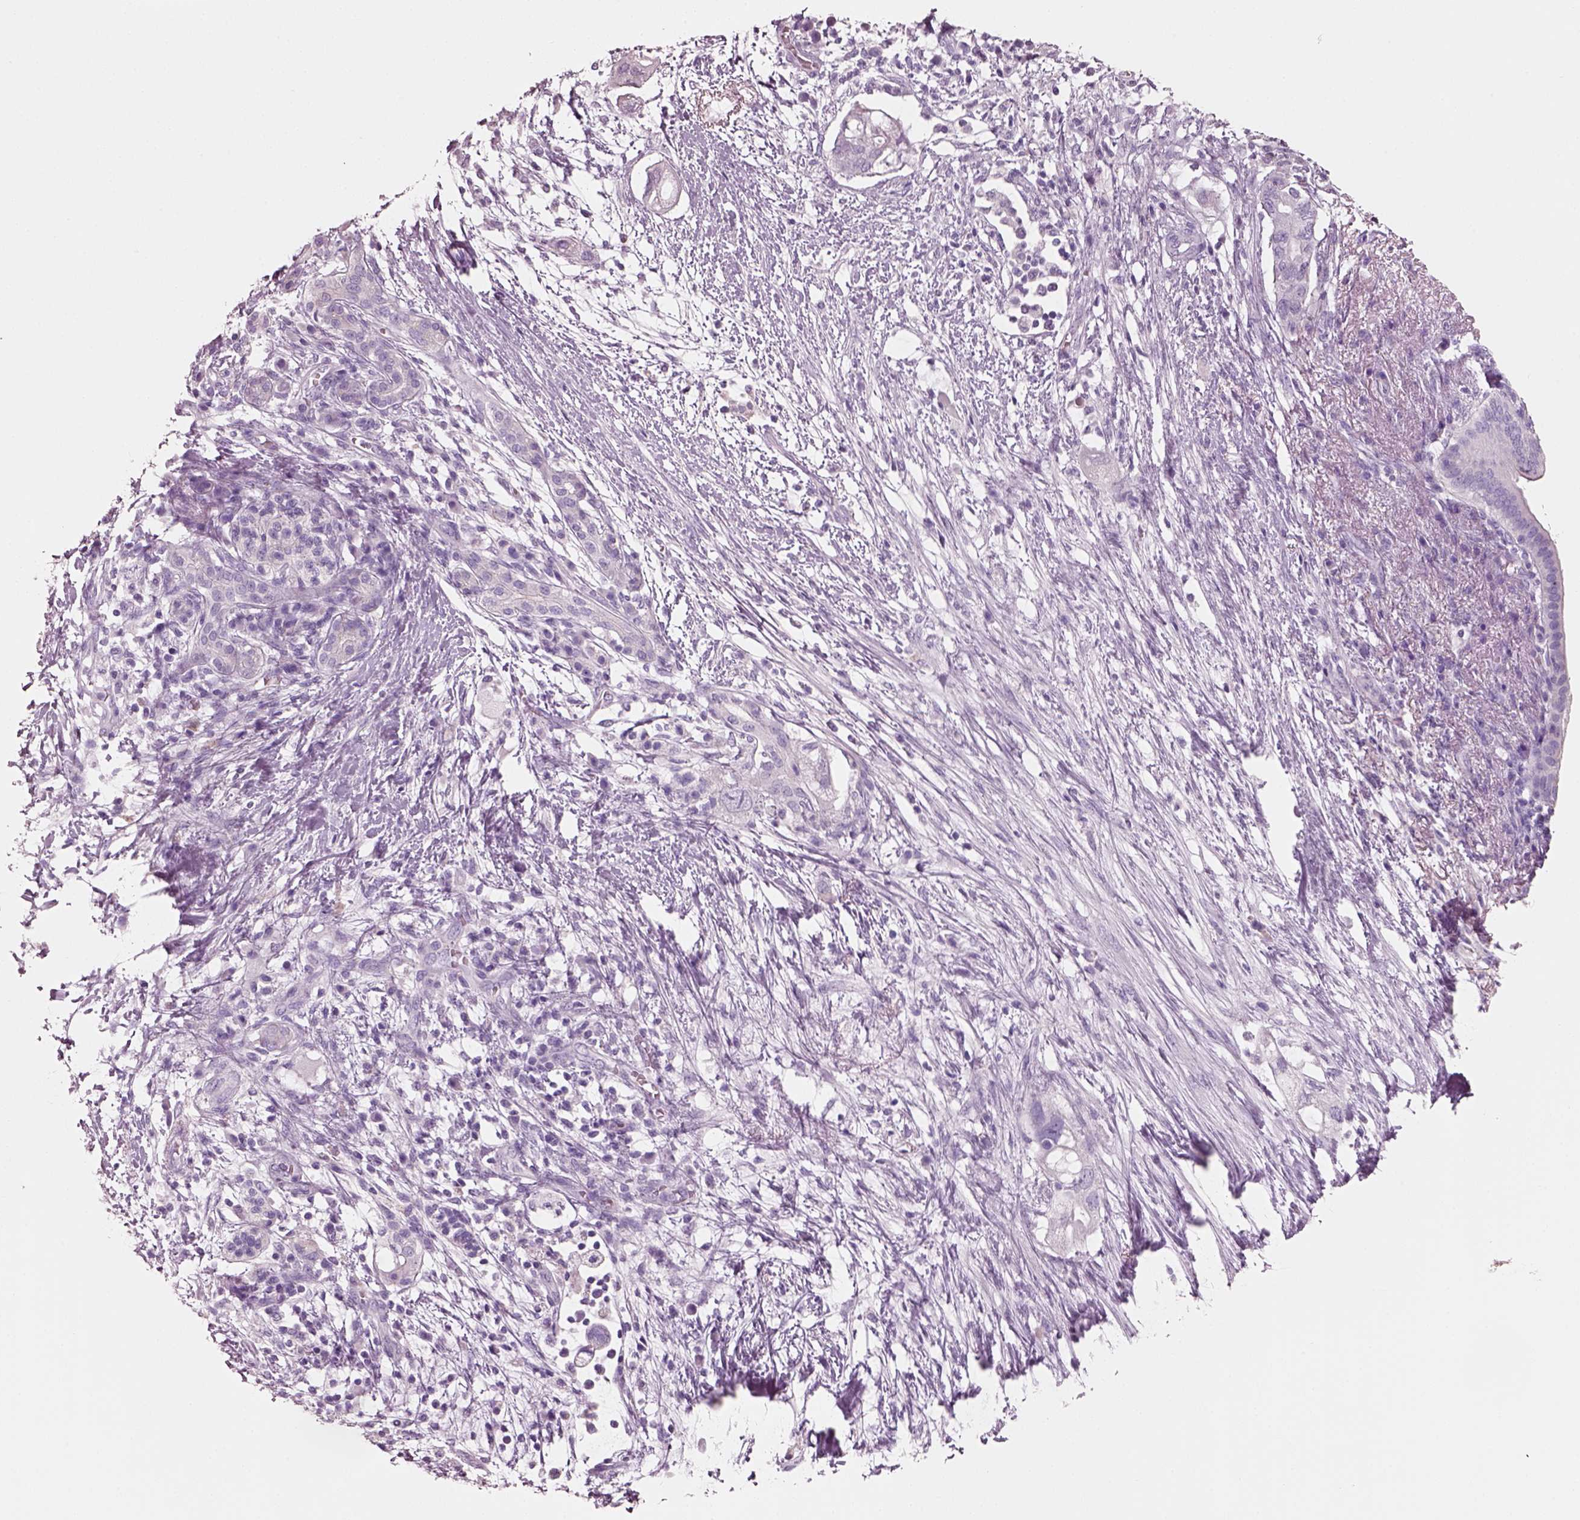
{"staining": {"intensity": "negative", "quantity": "none", "location": "none"}, "tissue": "pancreatic cancer", "cell_type": "Tumor cells", "image_type": "cancer", "snomed": [{"axis": "morphology", "description": "Adenocarcinoma, NOS"}, {"axis": "topography", "description": "Pancreas"}], "caption": "Pancreatic cancer (adenocarcinoma) stained for a protein using IHC reveals no expression tumor cells.", "gene": "PNOC", "patient": {"sex": "female", "age": 72}}